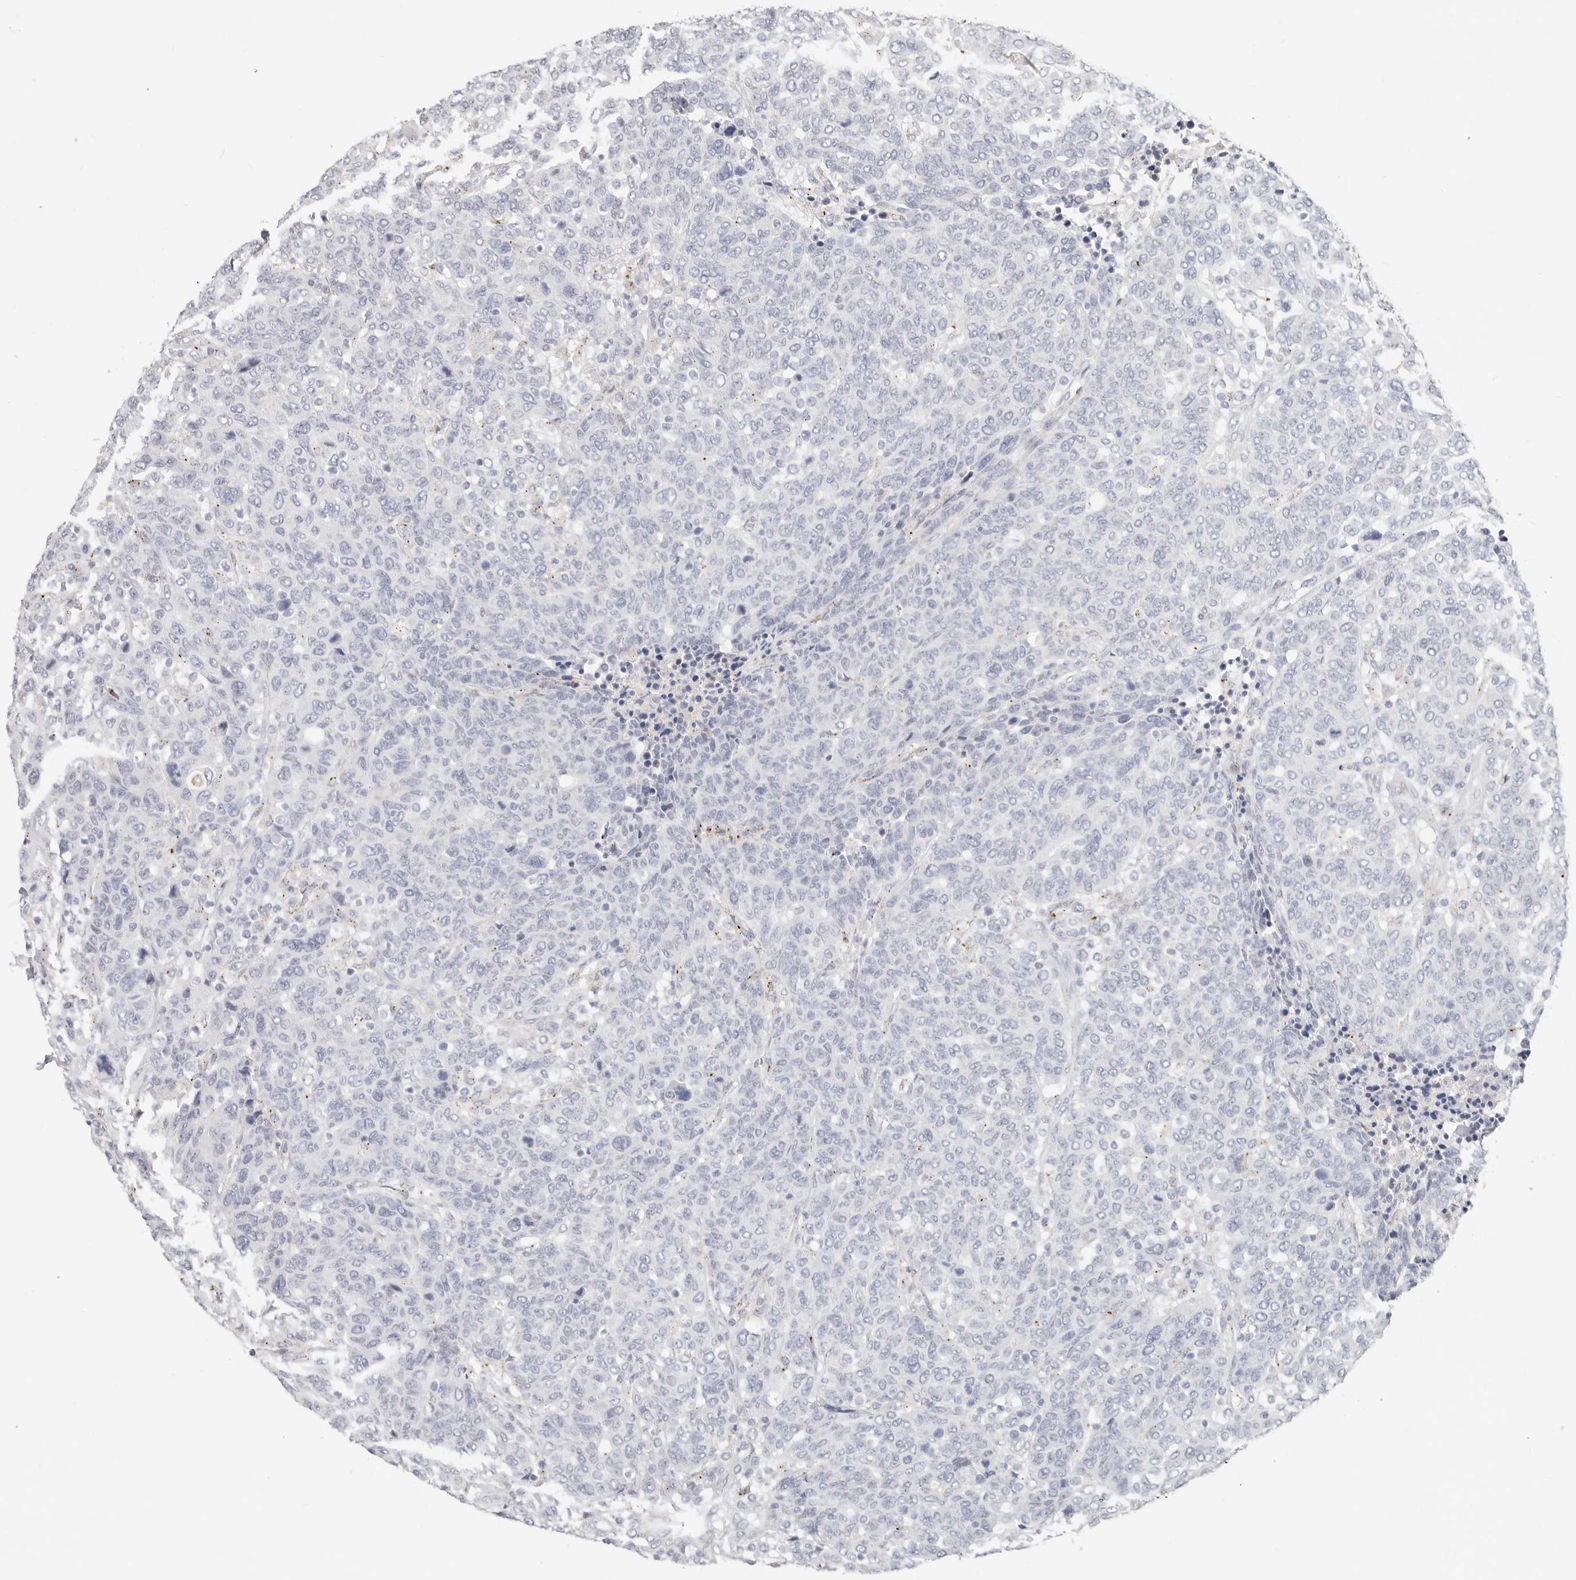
{"staining": {"intensity": "negative", "quantity": "none", "location": "none"}, "tissue": "breast cancer", "cell_type": "Tumor cells", "image_type": "cancer", "snomed": [{"axis": "morphology", "description": "Duct carcinoma"}, {"axis": "topography", "description": "Breast"}], "caption": "Immunohistochemistry (IHC) micrograph of human breast cancer stained for a protein (brown), which demonstrates no positivity in tumor cells.", "gene": "ZRANB1", "patient": {"sex": "female", "age": 37}}